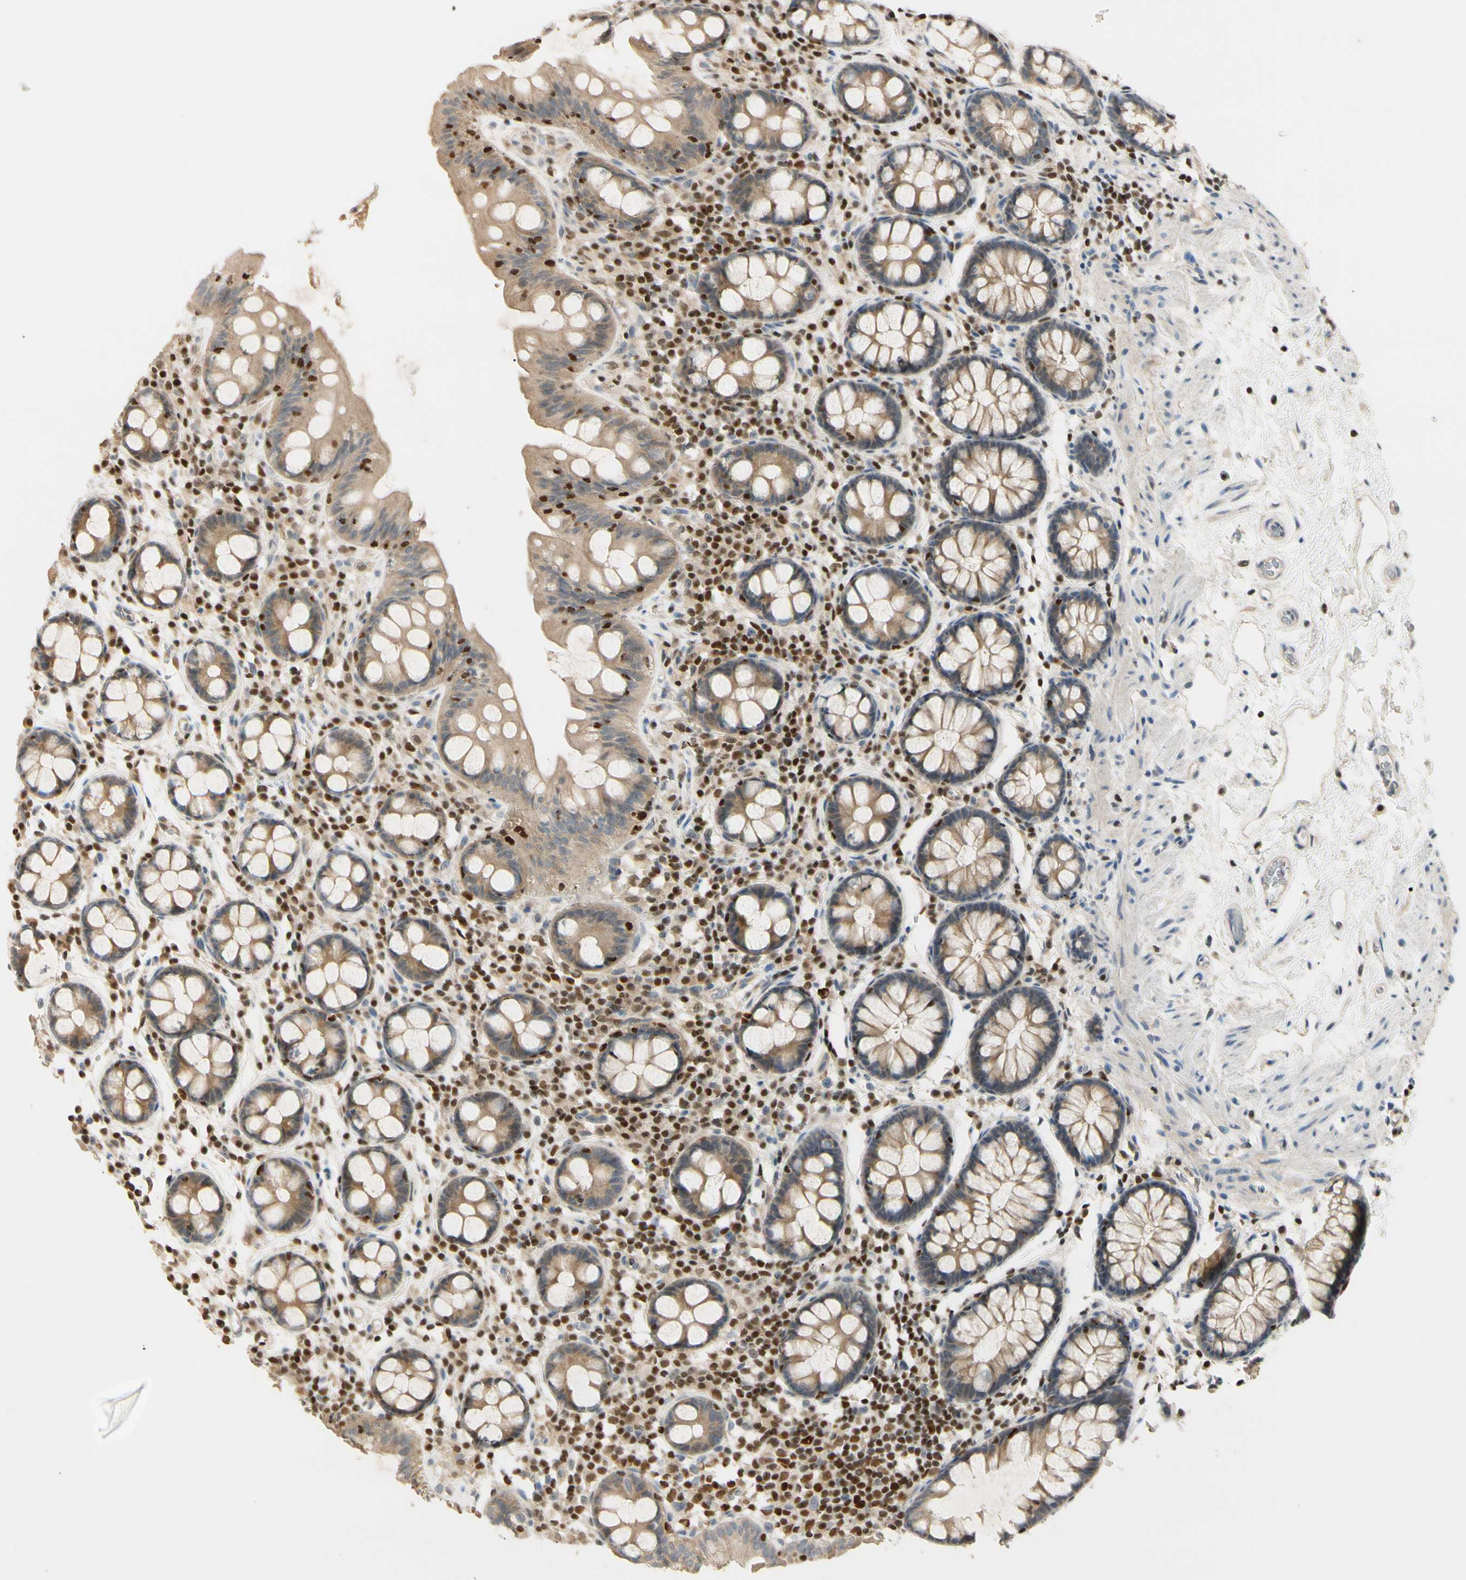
{"staining": {"intensity": "weak", "quantity": ">75%", "location": "cytoplasmic/membranous"}, "tissue": "colon", "cell_type": "Endothelial cells", "image_type": "normal", "snomed": [{"axis": "morphology", "description": "Normal tissue, NOS"}, {"axis": "topography", "description": "Colon"}], "caption": "Human colon stained with a brown dye demonstrates weak cytoplasmic/membranous positive expression in about >75% of endothelial cells.", "gene": "NFYA", "patient": {"sex": "female", "age": 80}}